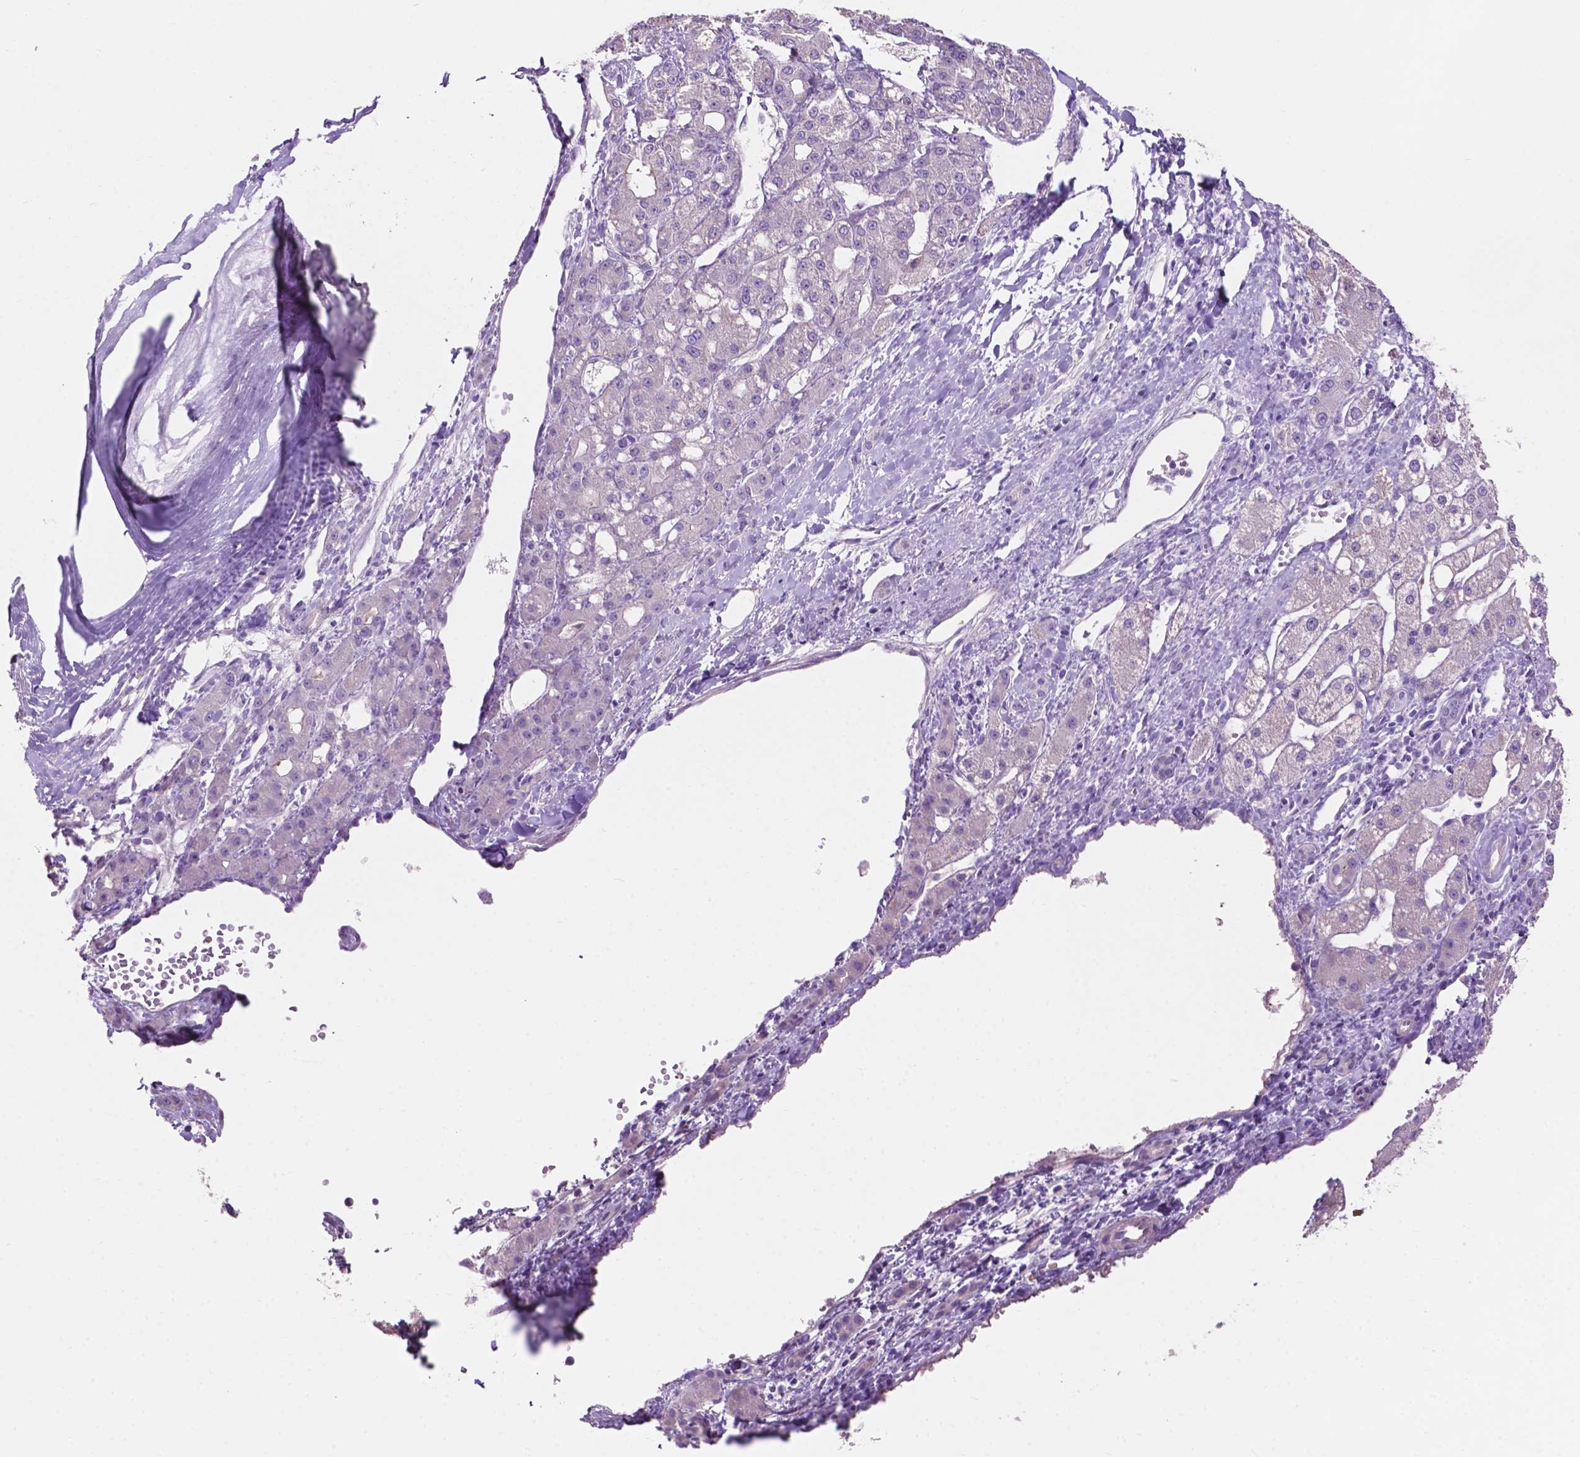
{"staining": {"intensity": "negative", "quantity": "none", "location": "none"}, "tissue": "liver cancer", "cell_type": "Tumor cells", "image_type": "cancer", "snomed": [{"axis": "morphology", "description": "Carcinoma, Hepatocellular, NOS"}, {"axis": "topography", "description": "Liver"}], "caption": "Protein analysis of liver cancer (hepatocellular carcinoma) displays no significant positivity in tumor cells.", "gene": "CLDN17", "patient": {"sex": "male", "age": 67}}